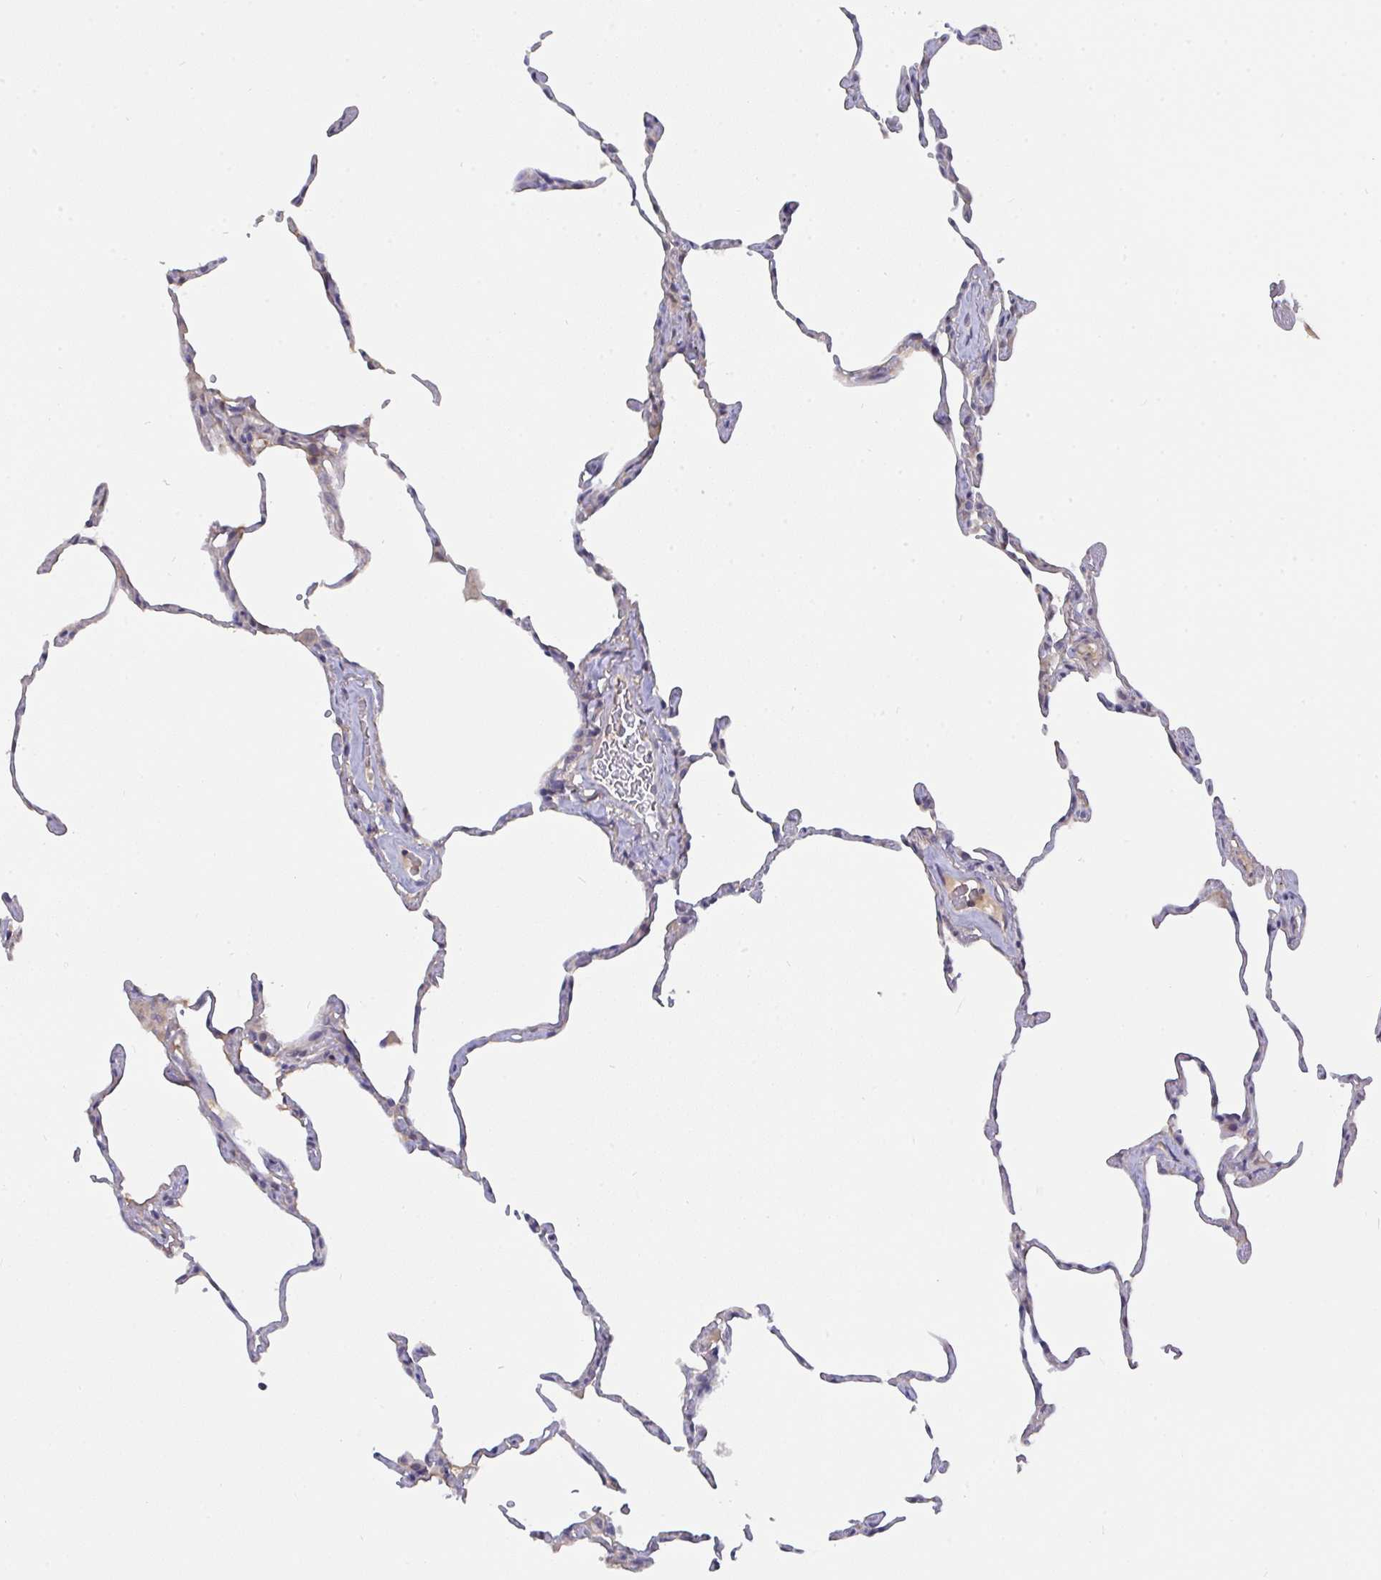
{"staining": {"intensity": "negative", "quantity": "none", "location": "none"}, "tissue": "lung", "cell_type": "Alveolar cells", "image_type": "normal", "snomed": [{"axis": "morphology", "description": "Normal tissue, NOS"}, {"axis": "topography", "description": "Lung"}], "caption": "The photomicrograph exhibits no significant staining in alveolar cells of lung.", "gene": "L3HYPDH", "patient": {"sex": "female", "age": 57}}